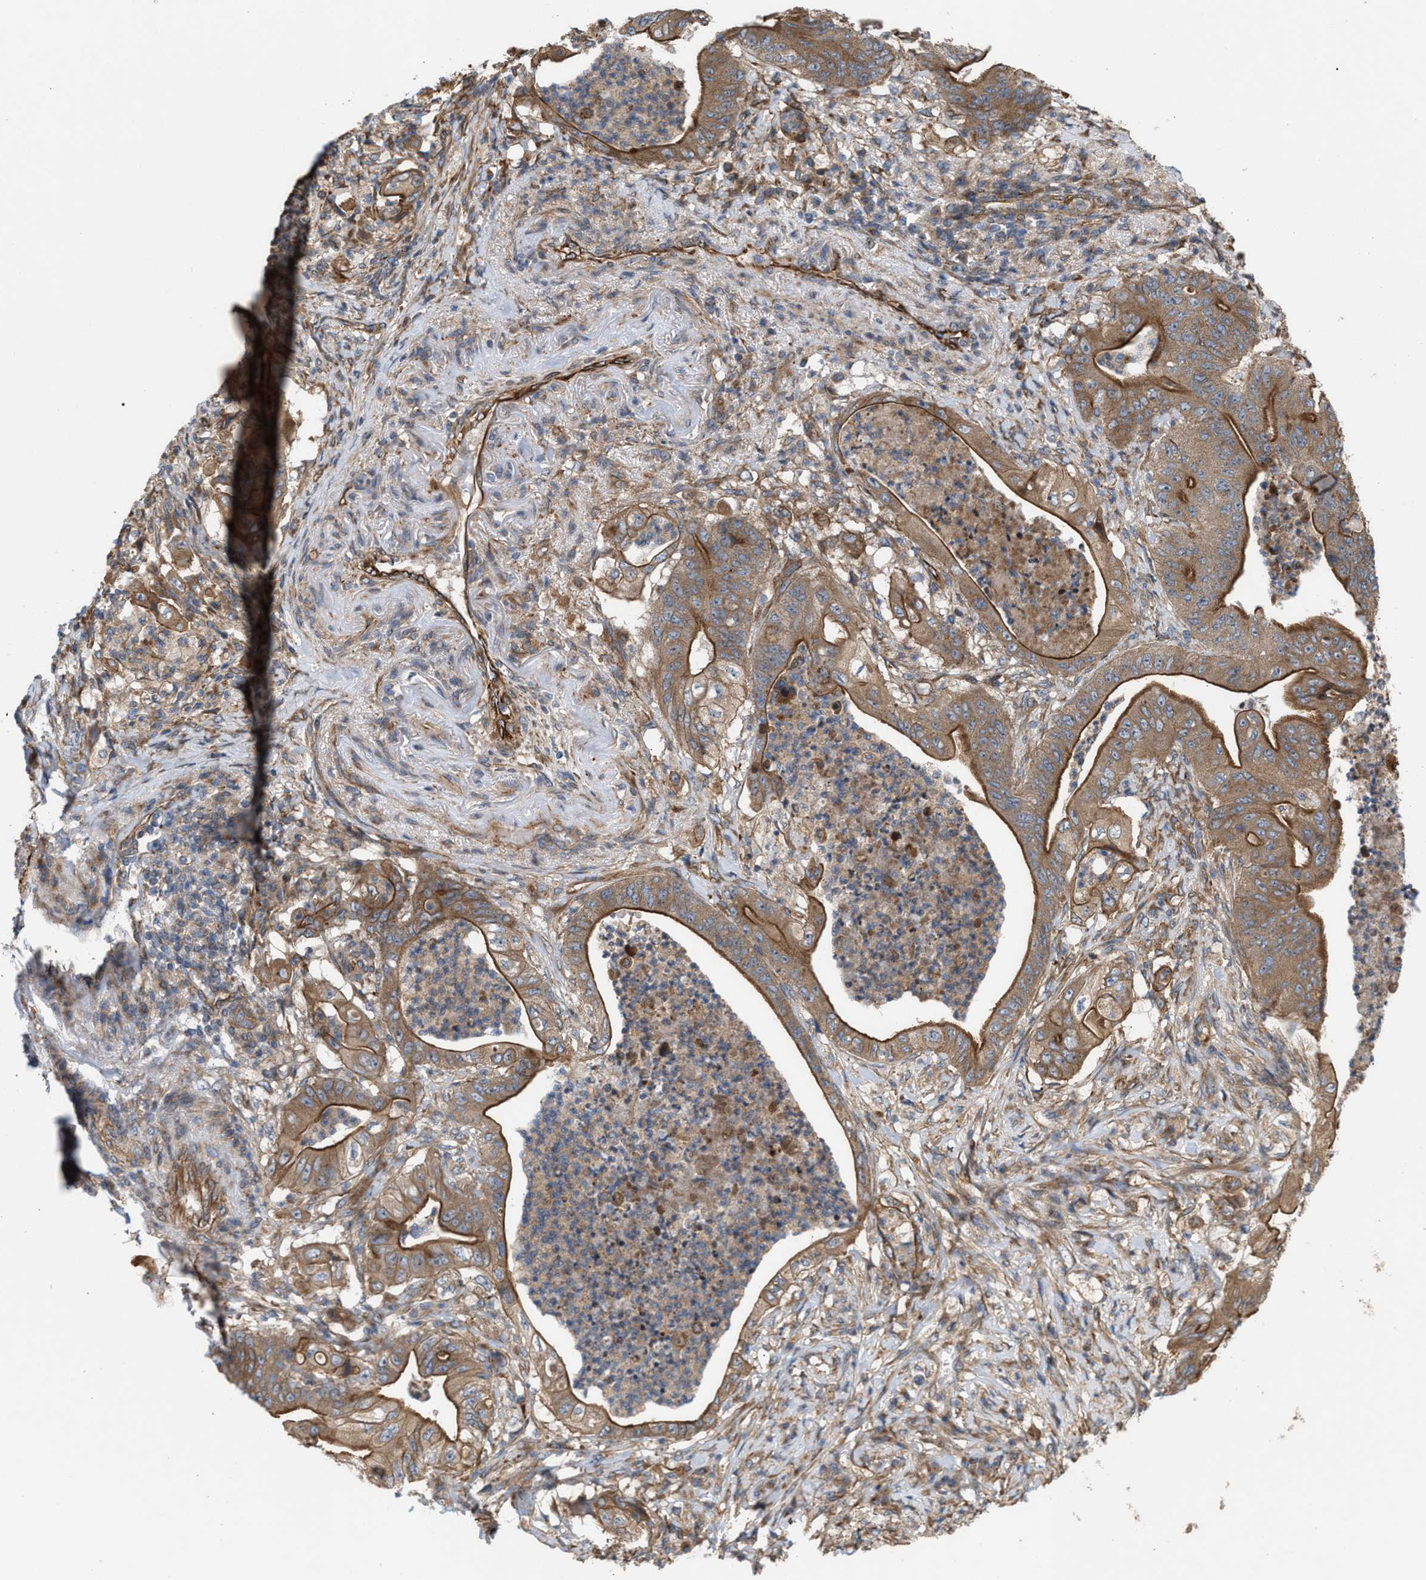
{"staining": {"intensity": "moderate", "quantity": ">75%", "location": "cytoplasmic/membranous"}, "tissue": "stomach cancer", "cell_type": "Tumor cells", "image_type": "cancer", "snomed": [{"axis": "morphology", "description": "Adenocarcinoma, NOS"}, {"axis": "topography", "description": "Stomach"}], "caption": "Stomach adenocarcinoma stained for a protein (brown) reveals moderate cytoplasmic/membranous positive positivity in about >75% of tumor cells.", "gene": "EPS15L1", "patient": {"sex": "female", "age": 73}}